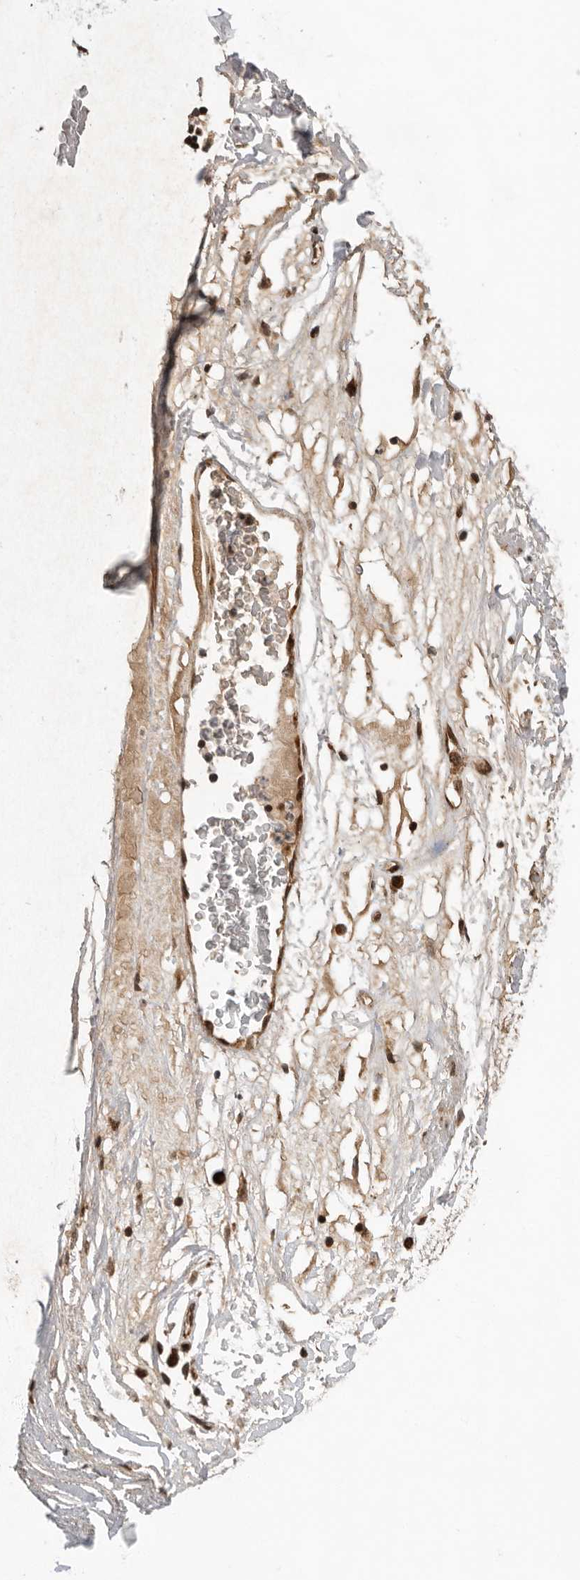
{"staining": {"intensity": "strong", "quantity": ">75%", "location": "cytoplasmic/membranous"}, "tissue": "adipose tissue", "cell_type": "Adipocytes", "image_type": "normal", "snomed": [{"axis": "morphology", "description": "Normal tissue, NOS"}, {"axis": "topography", "description": "Cartilage tissue"}], "caption": "This histopathology image demonstrates benign adipose tissue stained with immunohistochemistry to label a protein in brown. The cytoplasmic/membranous of adipocytes show strong positivity for the protein. Nuclei are counter-stained blue.", "gene": "FZD3", "patient": {"sex": "female", "age": 63}}